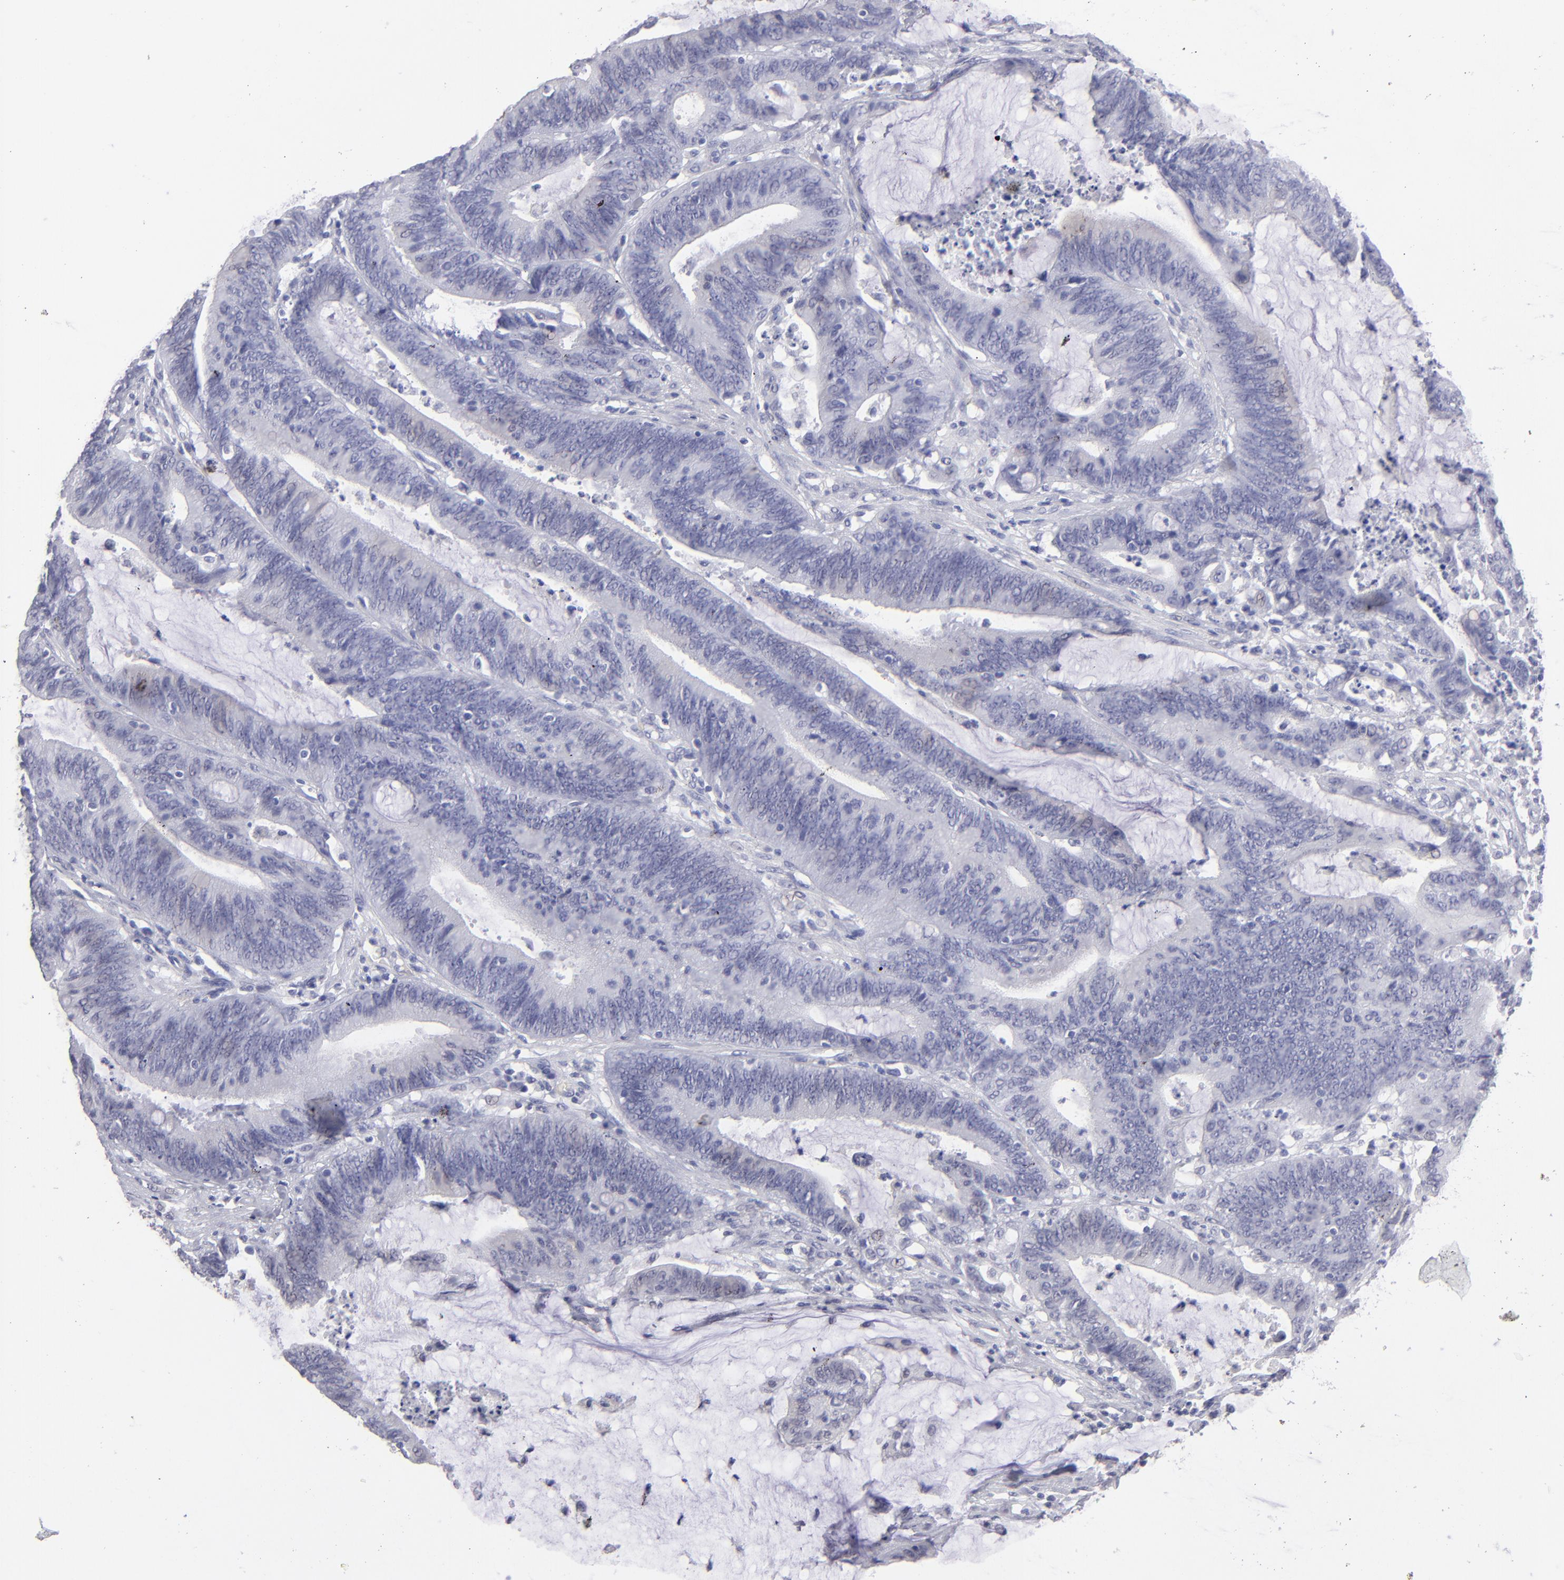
{"staining": {"intensity": "negative", "quantity": "none", "location": "none"}, "tissue": "colorectal cancer", "cell_type": "Tumor cells", "image_type": "cancer", "snomed": [{"axis": "morphology", "description": "Adenocarcinoma, NOS"}, {"axis": "topography", "description": "Rectum"}], "caption": "The micrograph displays no staining of tumor cells in adenocarcinoma (colorectal). The staining was performed using DAB to visualize the protein expression in brown, while the nuclei were stained in blue with hematoxylin (Magnification: 20x).", "gene": "ALDOB", "patient": {"sex": "female", "age": 66}}